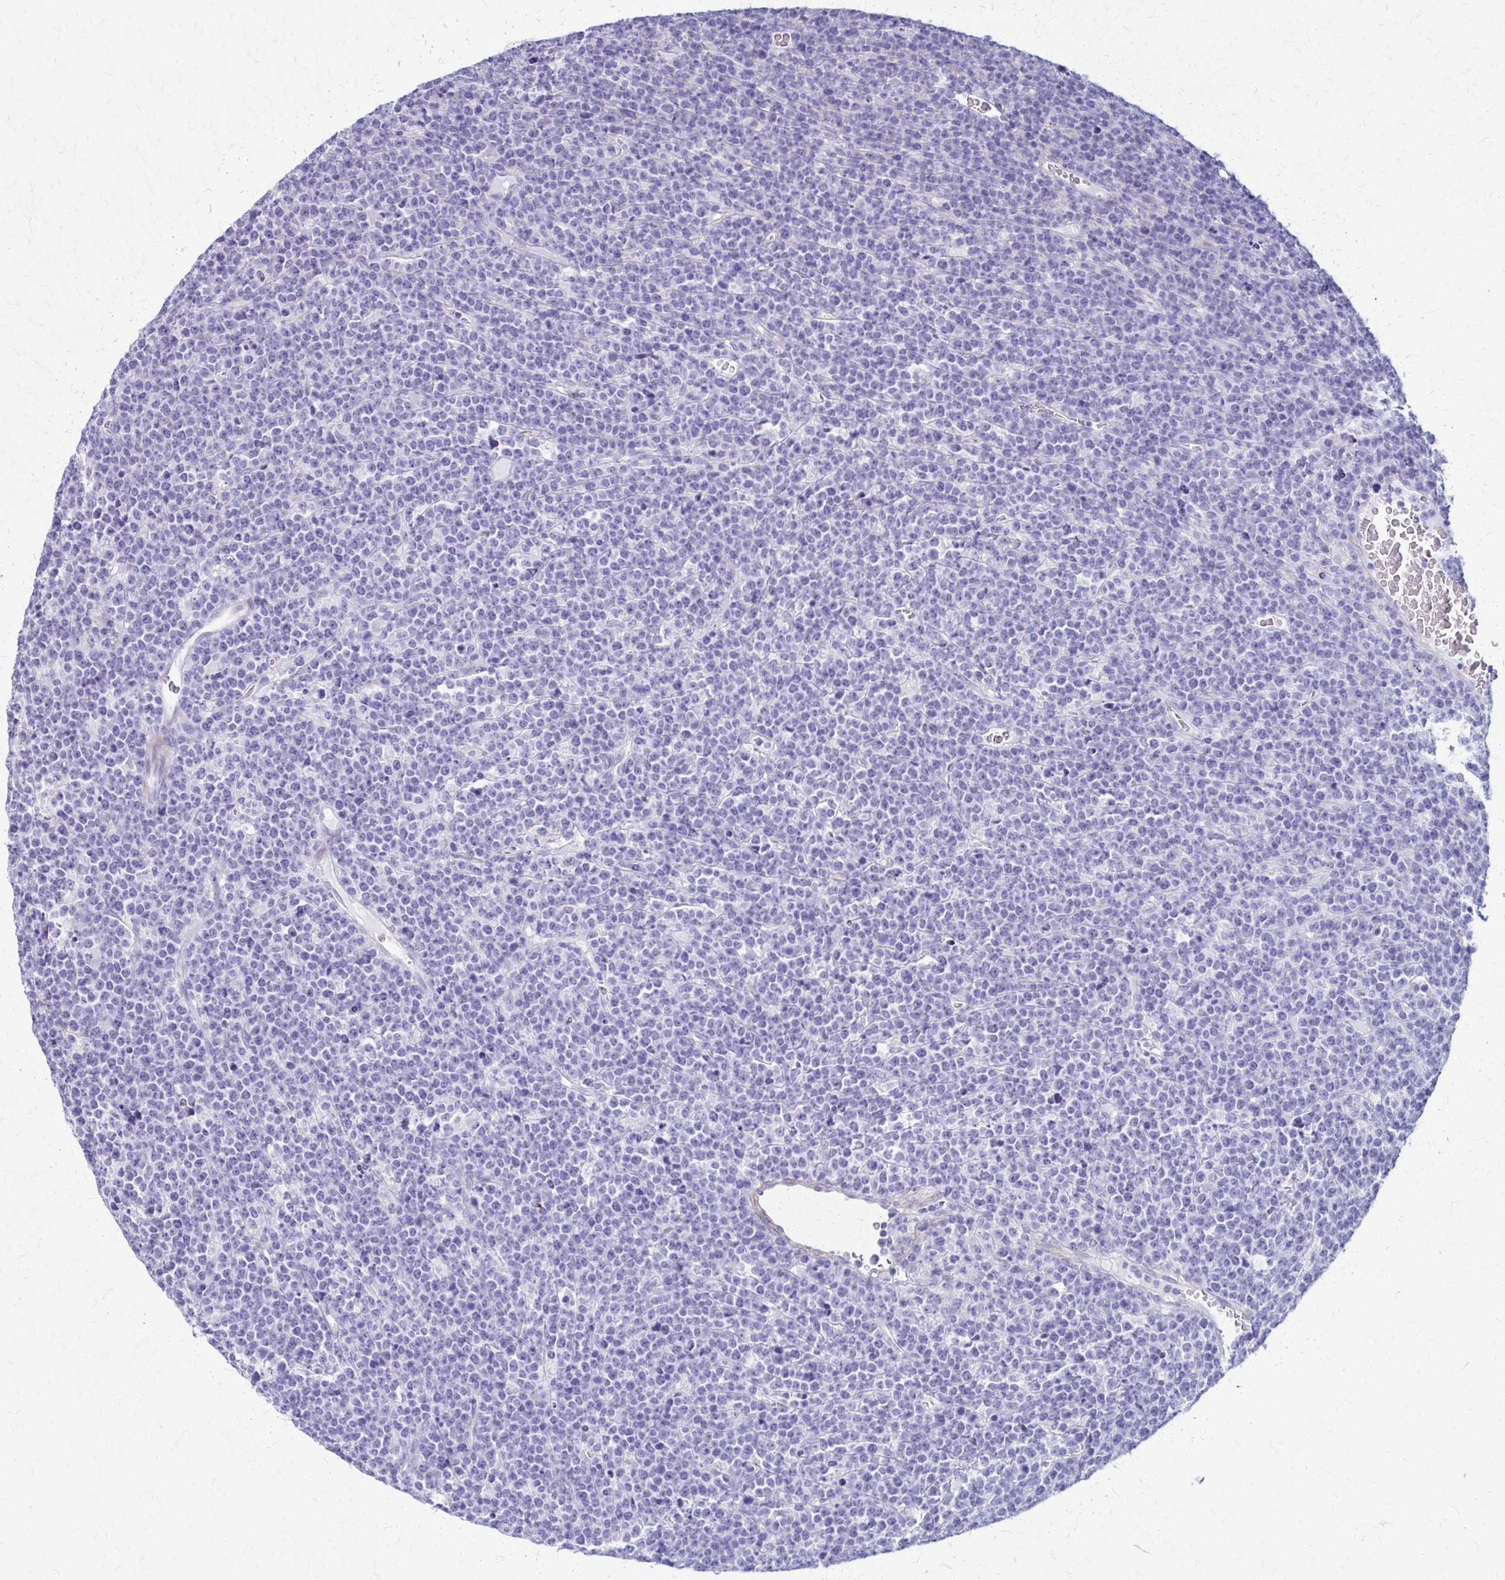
{"staining": {"intensity": "negative", "quantity": "none", "location": "none"}, "tissue": "lymphoma", "cell_type": "Tumor cells", "image_type": "cancer", "snomed": [{"axis": "morphology", "description": "Malignant lymphoma, non-Hodgkin's type, High grade"}, {"axis": "topography", "description": "Ovary"}], "caption": "Immunohistochemistry (IHC) micrograph of neoplastic tissue: human lymphoma stained with DAB (3,3'-diaminobenzidine) exhibits no significant protein staining in tumor cells.", "gene": "DSP", "patient": {"sex": "female", "age": 56}}